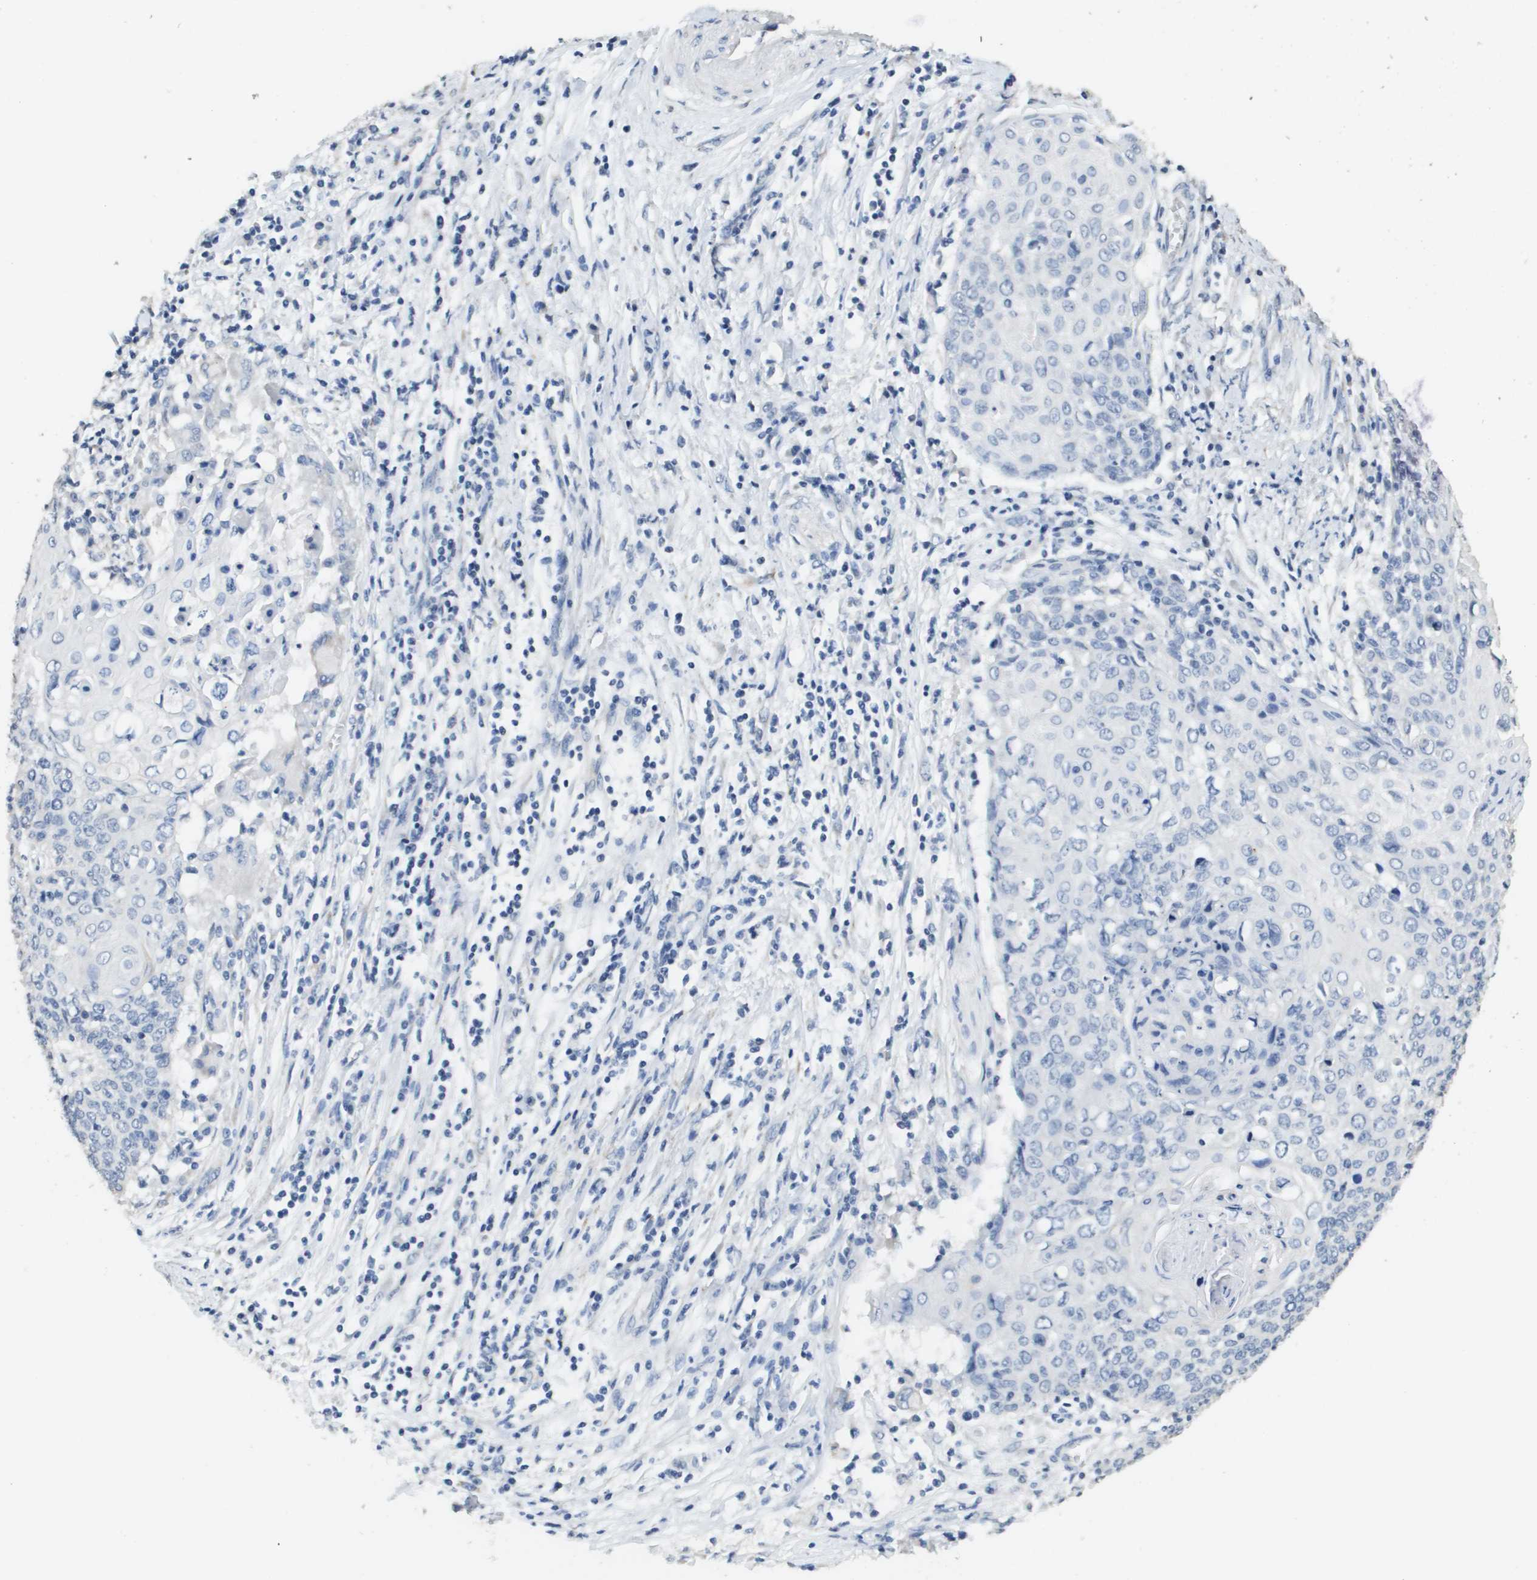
{"staining": {"intensity": "negative", "quantity": "none", "location": "none"}, "tissue": "cervical cancer", "cell_type": "Tumor cells", "image_type": "cancer", "snomed": [{"axis": "morphology", "description": "Squamous cell carcinoma, NOS"}, {"axis": "topography", "description": "Cervix"}], "caption": "DAB immunohistochemical staining of human squamous cell carcinoma (cervical) displays no significant positivity in tumor cells.", "gene": "MT3", "patient": {"sex": "female", "age": 39}}